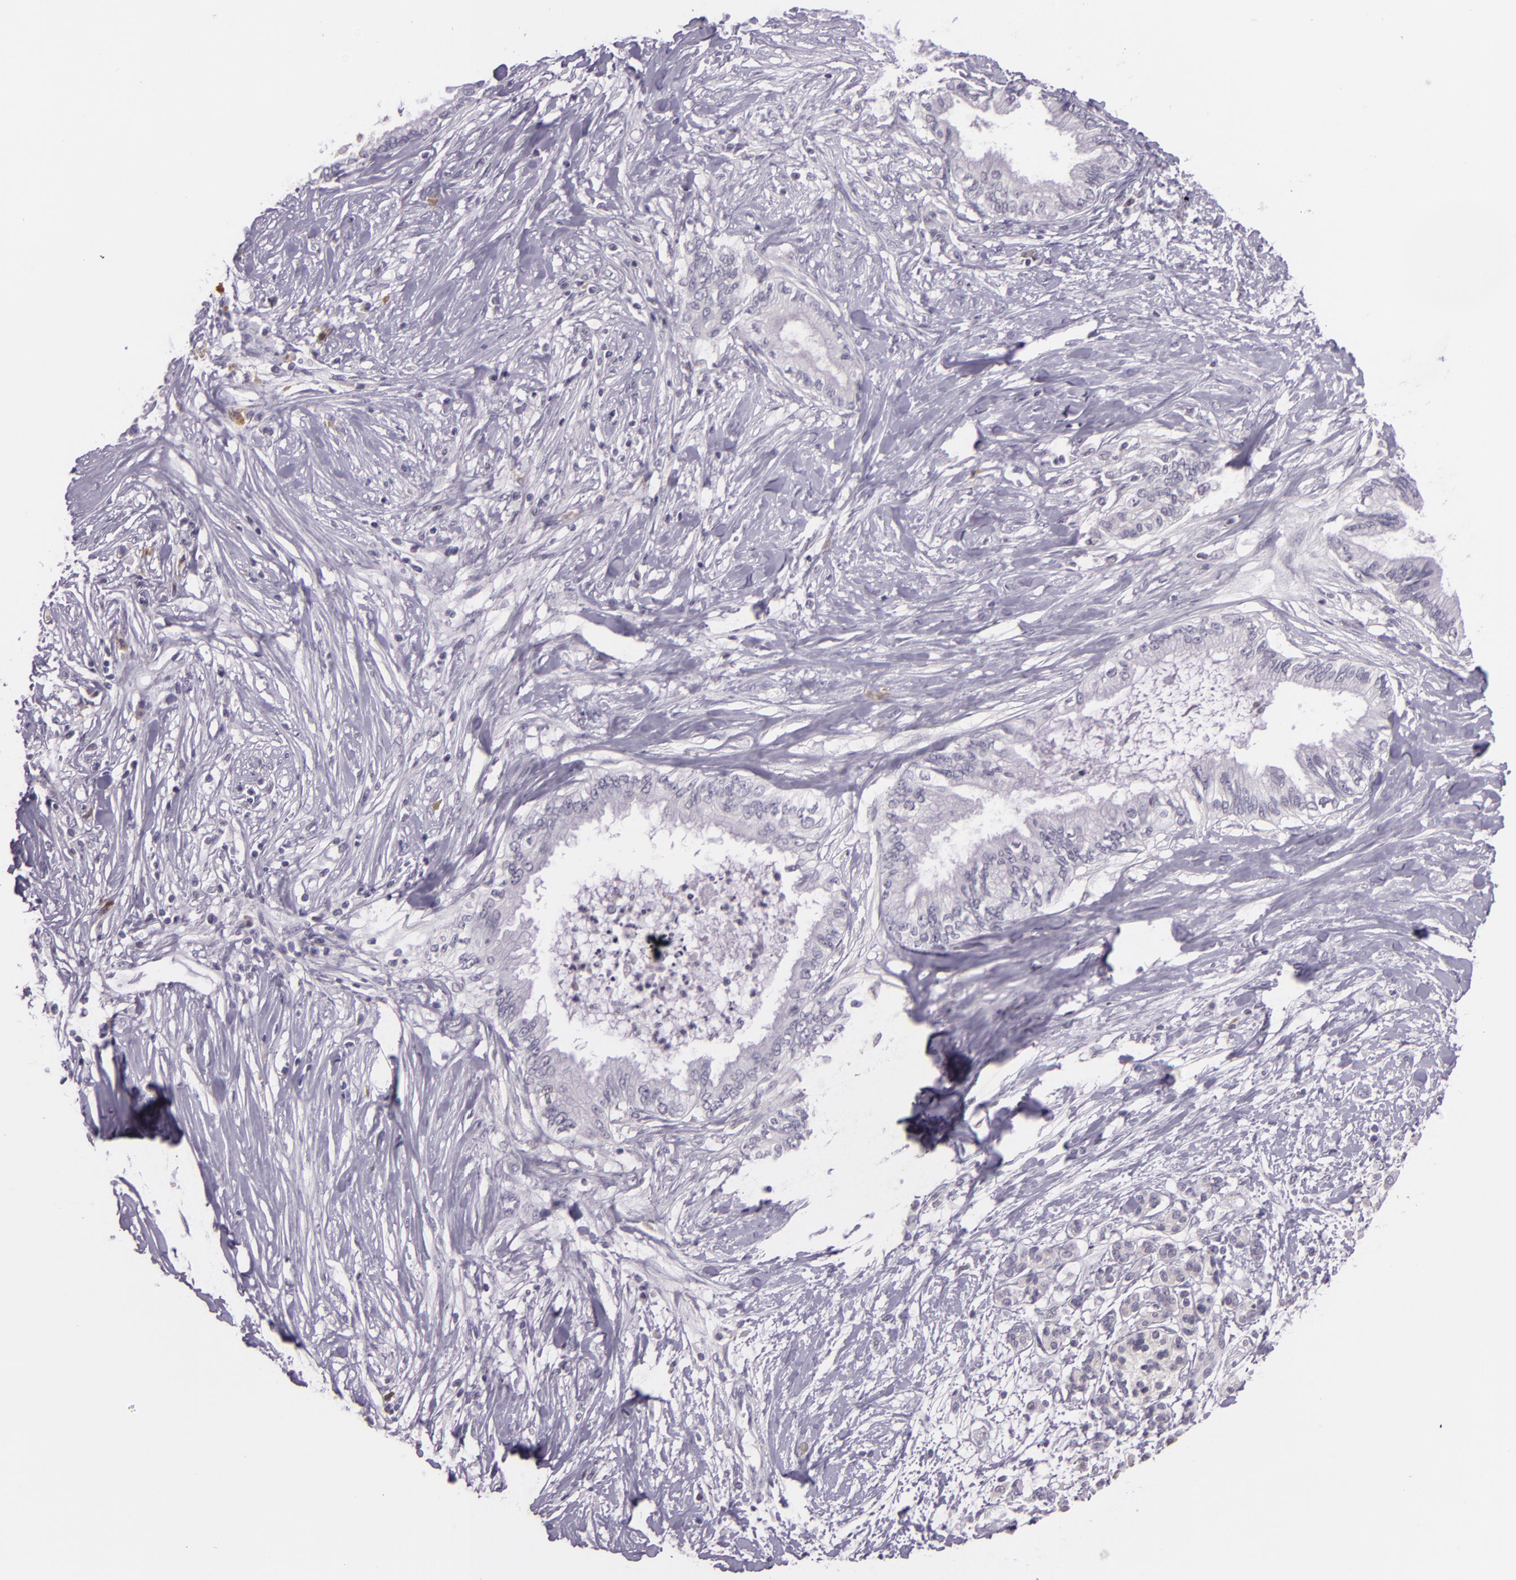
{"staining": {"intensity": "negative", "quantity": "none", "location": "none"}, "tissue": "pancreatic cancer", "cell_type": "Tumor cells", "image_type": "cancer", "snomed": [{"axis": "morphology", "description": "Adenocarcinoma, NOS"}, {"axis": "topography", "description": "Pancreas"}], "caption": "Immunohistochemical staining of pancreatic adenocarcinoma displays no significant expression in tumor cells.", "gene": "CHEK2", "patient": {"sex": "female", "age": 64}}